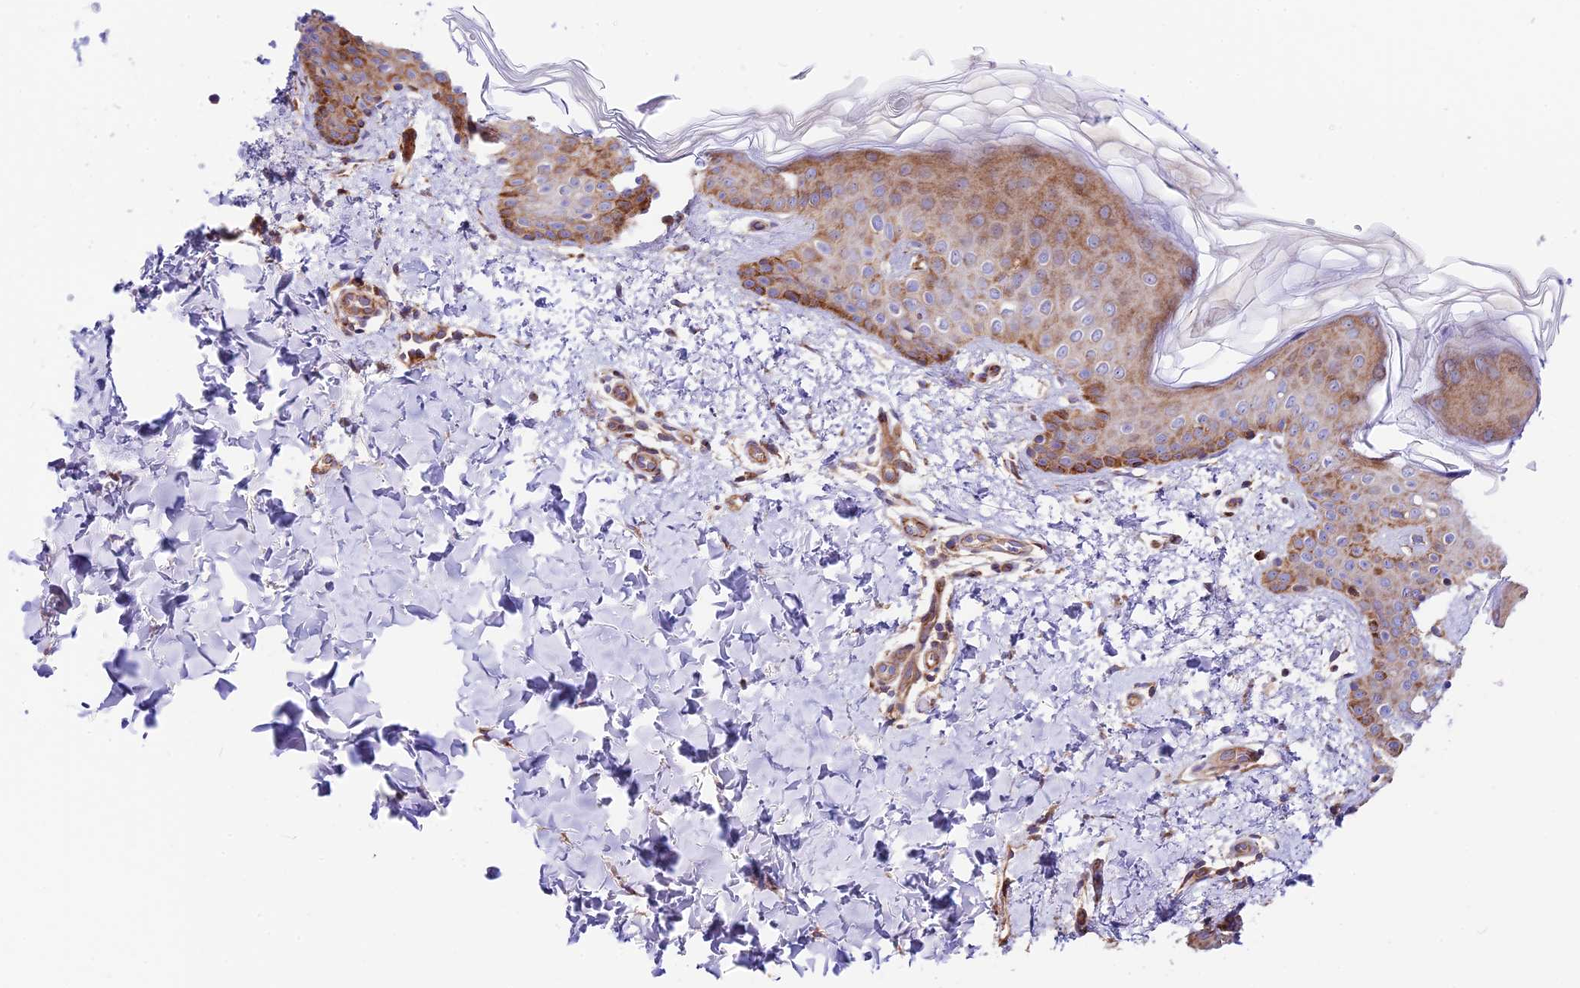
{"staining": {"intensity": "moderate", "quantity": "25%-75%", "location": "cytoplasmic/membranous"}, "tissue": "skin", "cell_type": "Fibroblasts", "image_type": "normal", "snomed": [{"axis": "morphology", "description": "Normal tissue, NOS"}, {"axis": "topography", "description": "Skin"}], "caption": "The micrograph shows staining of benign skin, revealing moderate cytoplasmic/membranous protein staining (brown color) within fibroblasts.", "gene": "VPS13C", "patient": {"sex": "female", "age": 58}}